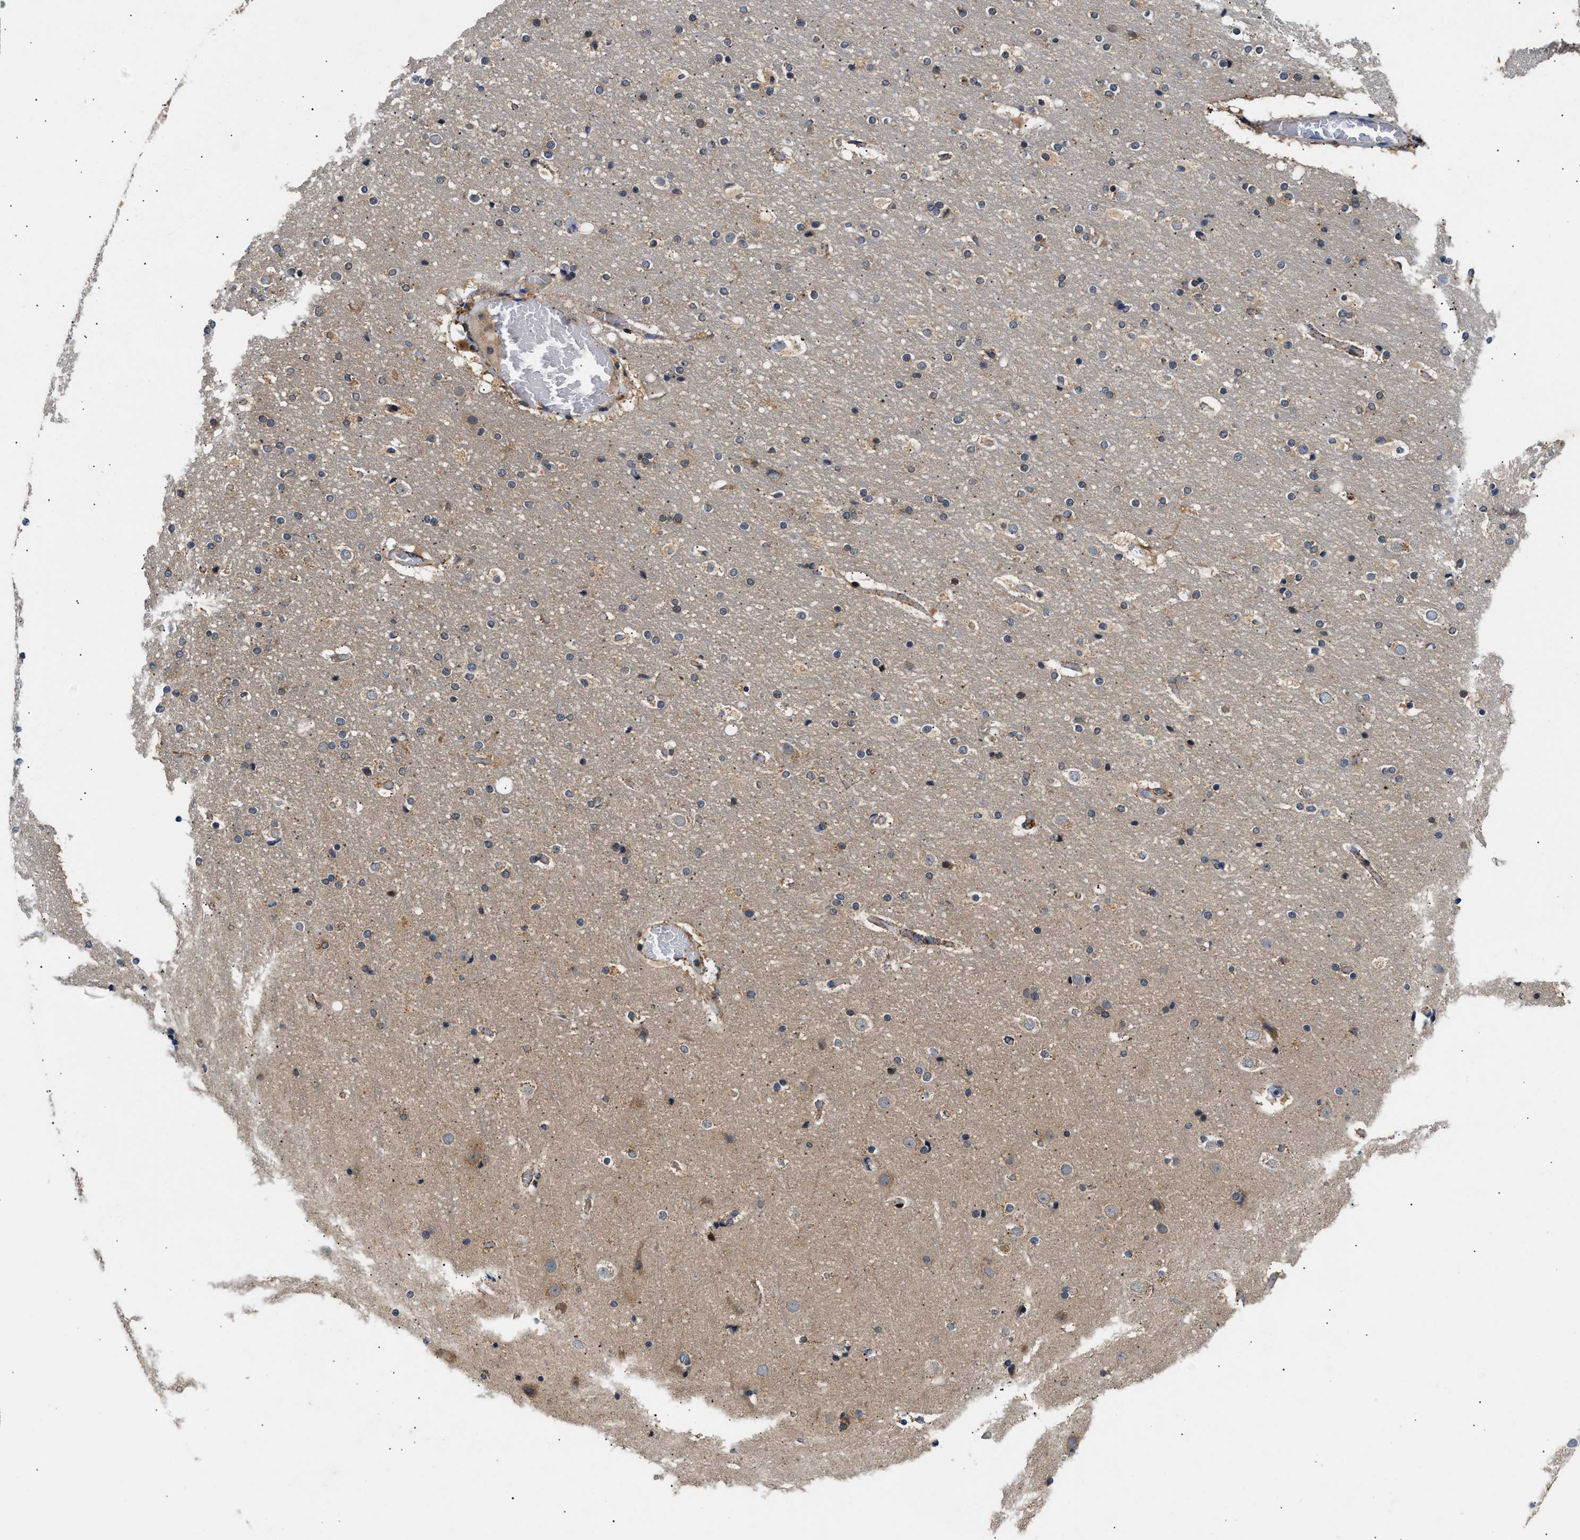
{"staining": {"intensity": "weak", "quantity": "<25%", "location": "cytoplasmic/membranous"}, "tissue": "cerebral cortex", "cell_type": "Endothelial cells", "image_type": "normal", "snomed": [{"axis": "morphology", "description": "Normal tissue, NOS"}, {"axis": "topography", "description": "Cerebral cortex"}], "caption": "A photomicrograph of human cerebral cortex is negative for staining in endothelial cells. (DAB immunohistochemistry (IHC) with hematoxylin counter stain).", "gene": "CCM2", "patient": {"sex": "male", "age": 57}}